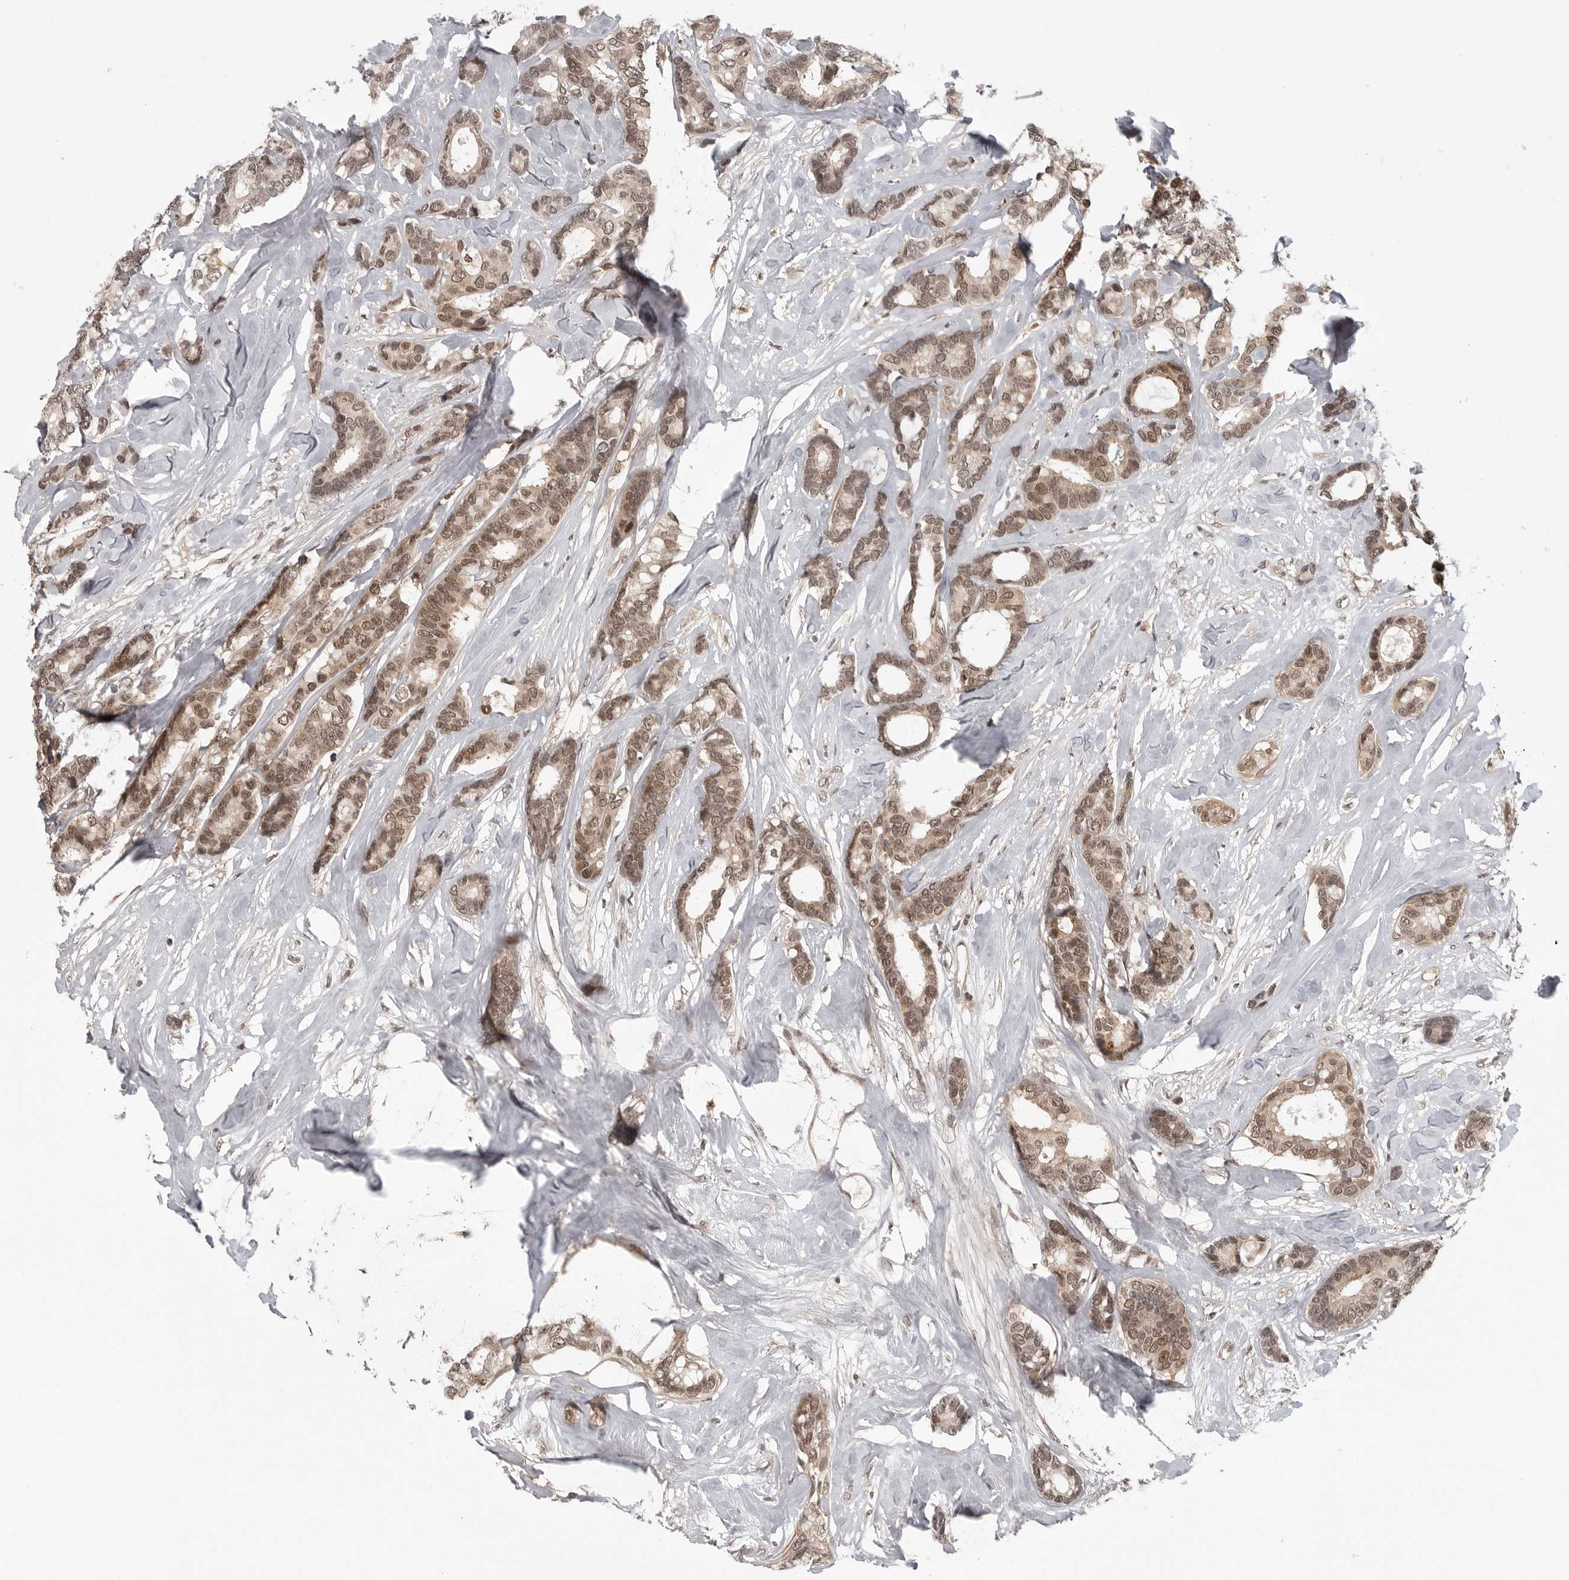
{"staining": {"intensity": "moderate", "quantity": ">75%", "location": "cytoplasmic/membranous,nuclear"}, "tissue": "breast cancer", "cell_type": "Tumor cells", "image_type": "cancer", "snomed": [{"axis": "morphology", "description": "Duct carcinoma"}, {"axis": "topography", "description": "Breast"}], "caption": "There is medium levels of moderate cytoplasmic/membranous and nuclear staining in tumor cells of breast cancer (infiltrating ductal carcinoma), as demonstrated by immunohistochemical staining (brown color).", "gene": "PEG3", "patient": {"sex": "female", "age": 87}}